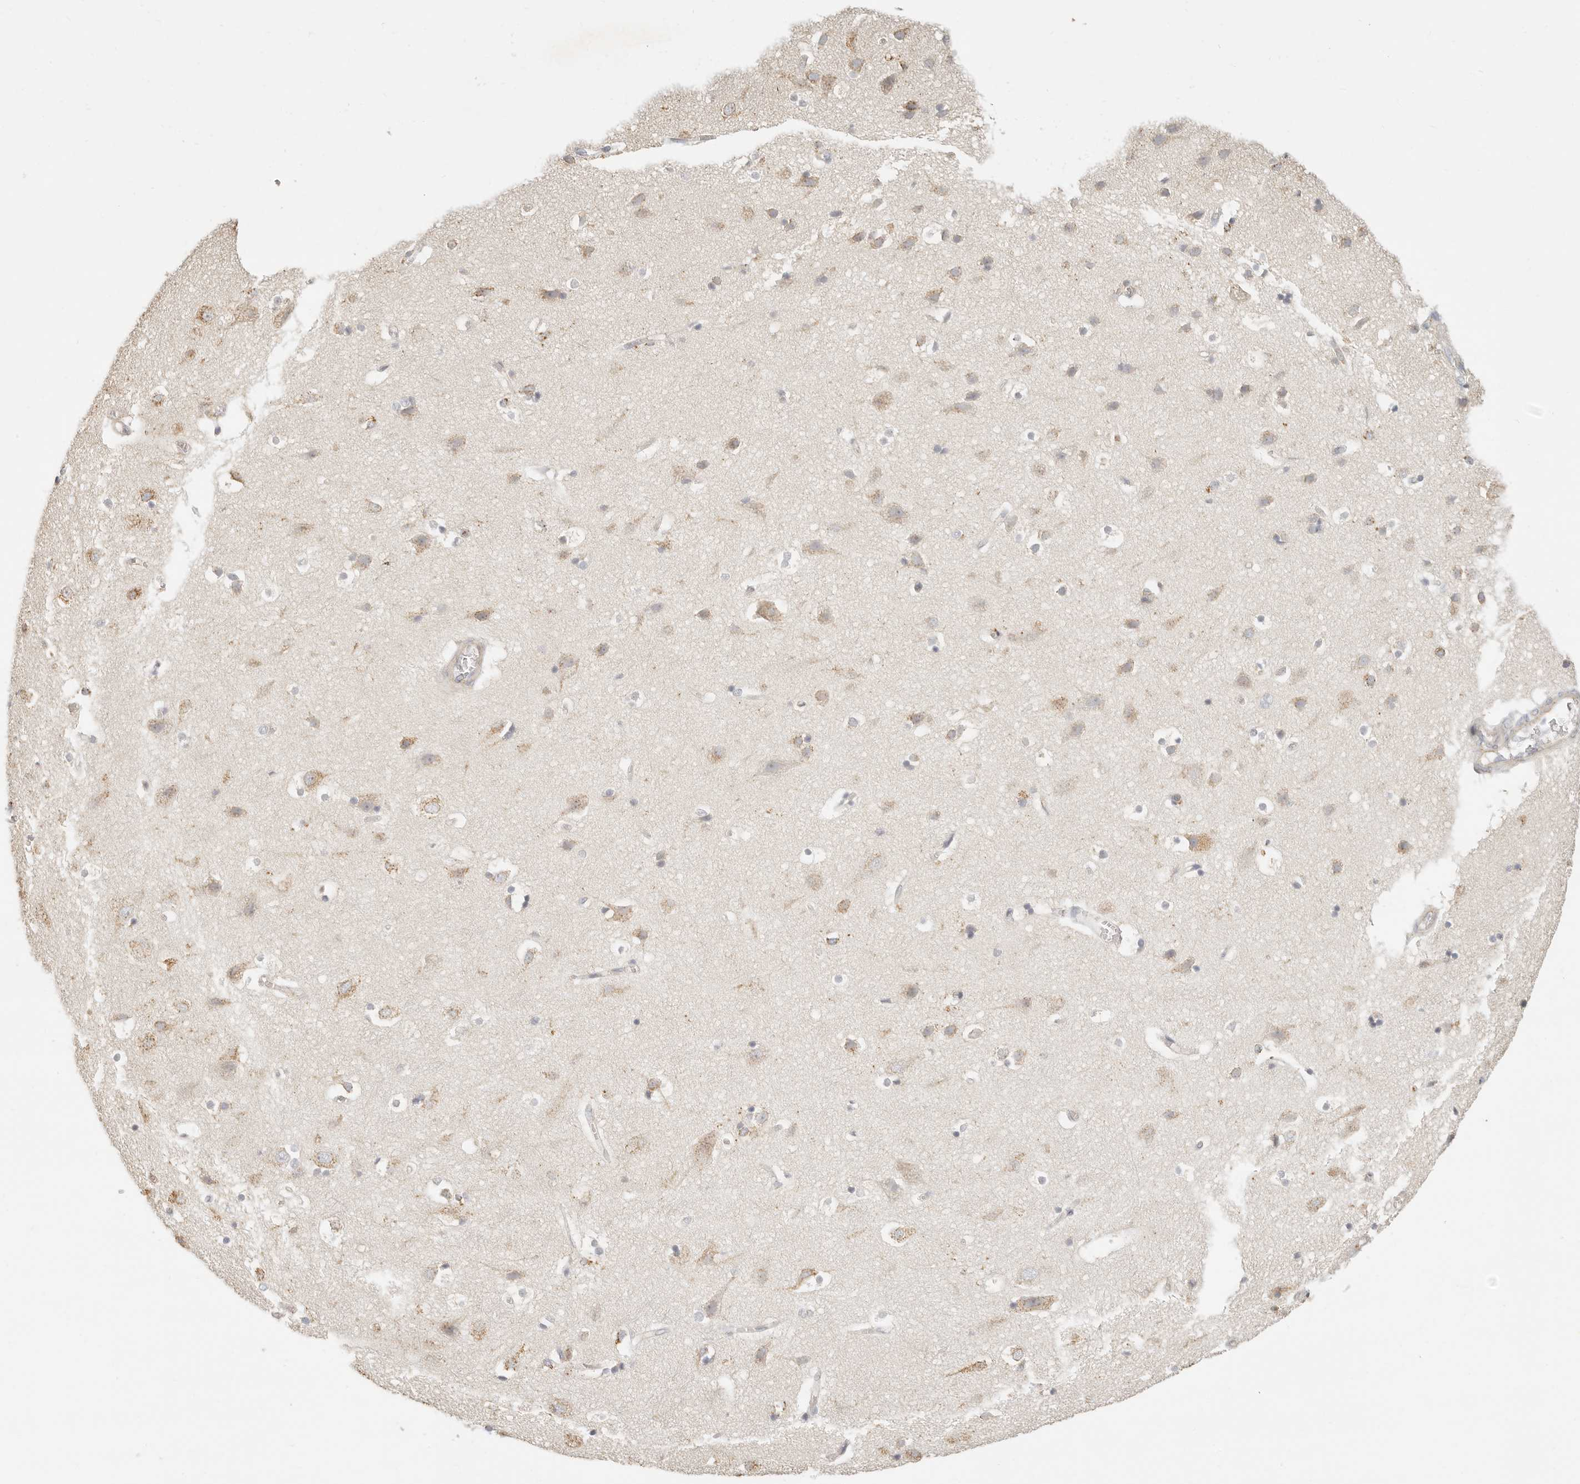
{"staining": {"intensity": "weak", "quantity": "25%-75%", "location": "cytoplasmic/membranous"}, "tissue": "cerebral cortex", "cell_type": "Endothelial cells", "image_type": "normal", "snomed": [{"axis": "morphology", "description": "Normal tissue, NOS"}, {"axis": "topography", "description": "Cerebral cortex"}], "caption": "Endothelial cells reveal weak cytoplasmic/membranous staining in about 25%-75% of cells in benign cerebral cortex. Nuclei are stained in blue.", "gene": "CNMD", "patient": {"sex": "male", "age": 54}}